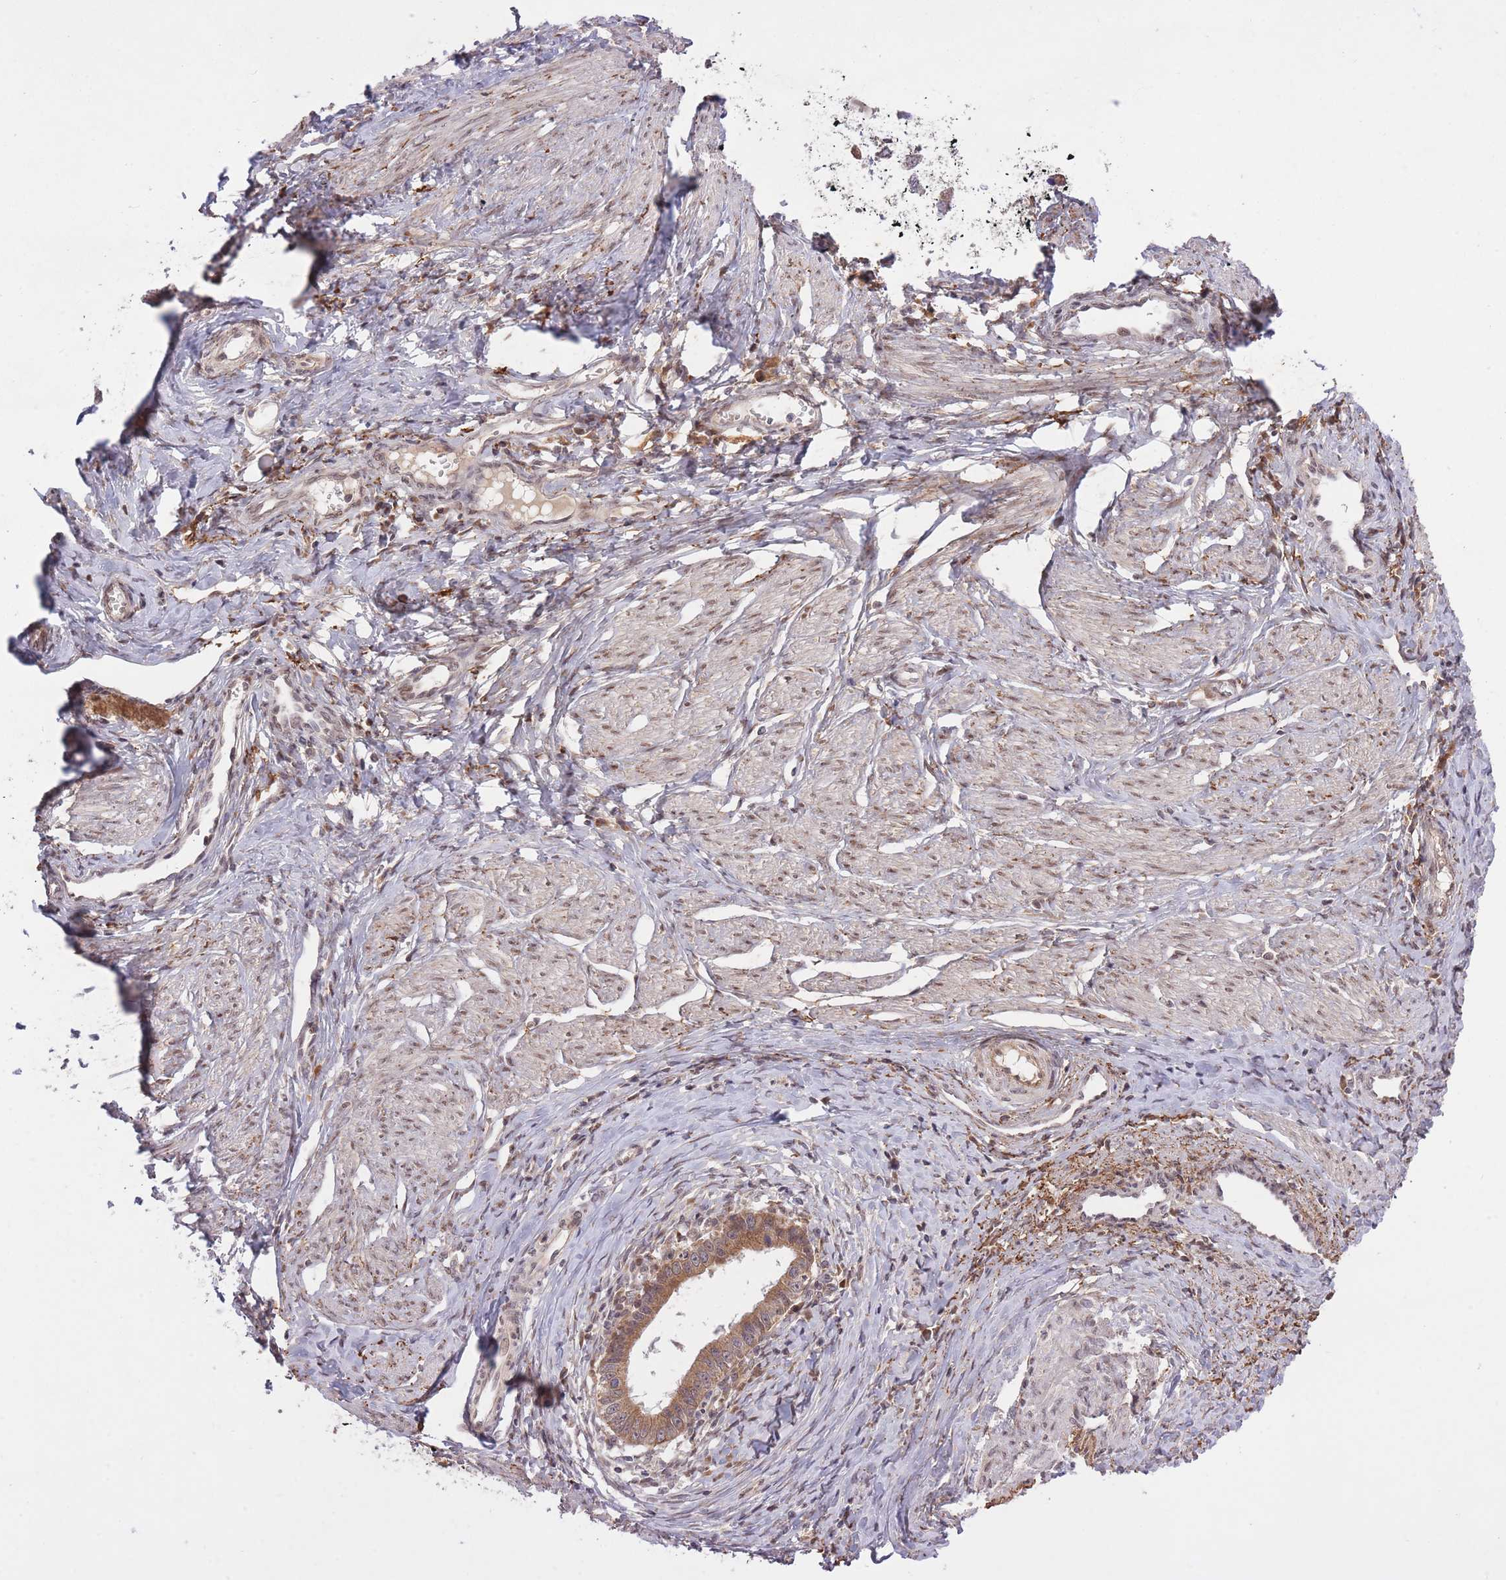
{"staining": {"intensity": "moderate", "quantity": ">75%", "location": "cytoplasmic/membranous,nuclear"}, "tissue": "cervical cancer", "cell_type": "Tumor cells", "image_type": "cancer", "snomed": [{"axis": "morphology", "description": "Adenocarcinoma, NOS"}, {"axis": "topography", "description": "Cervix"}], "caption": "A brown stain labels moderate cytoplasmic/membranous and nuclear staining of a protein in human cervical adenocarcinoma tumor cells. The protein is shown in brown color, while the nuclei are stained blue.", "gene": "ZNF391", "patient": {"sex": "female", "age": 36}}